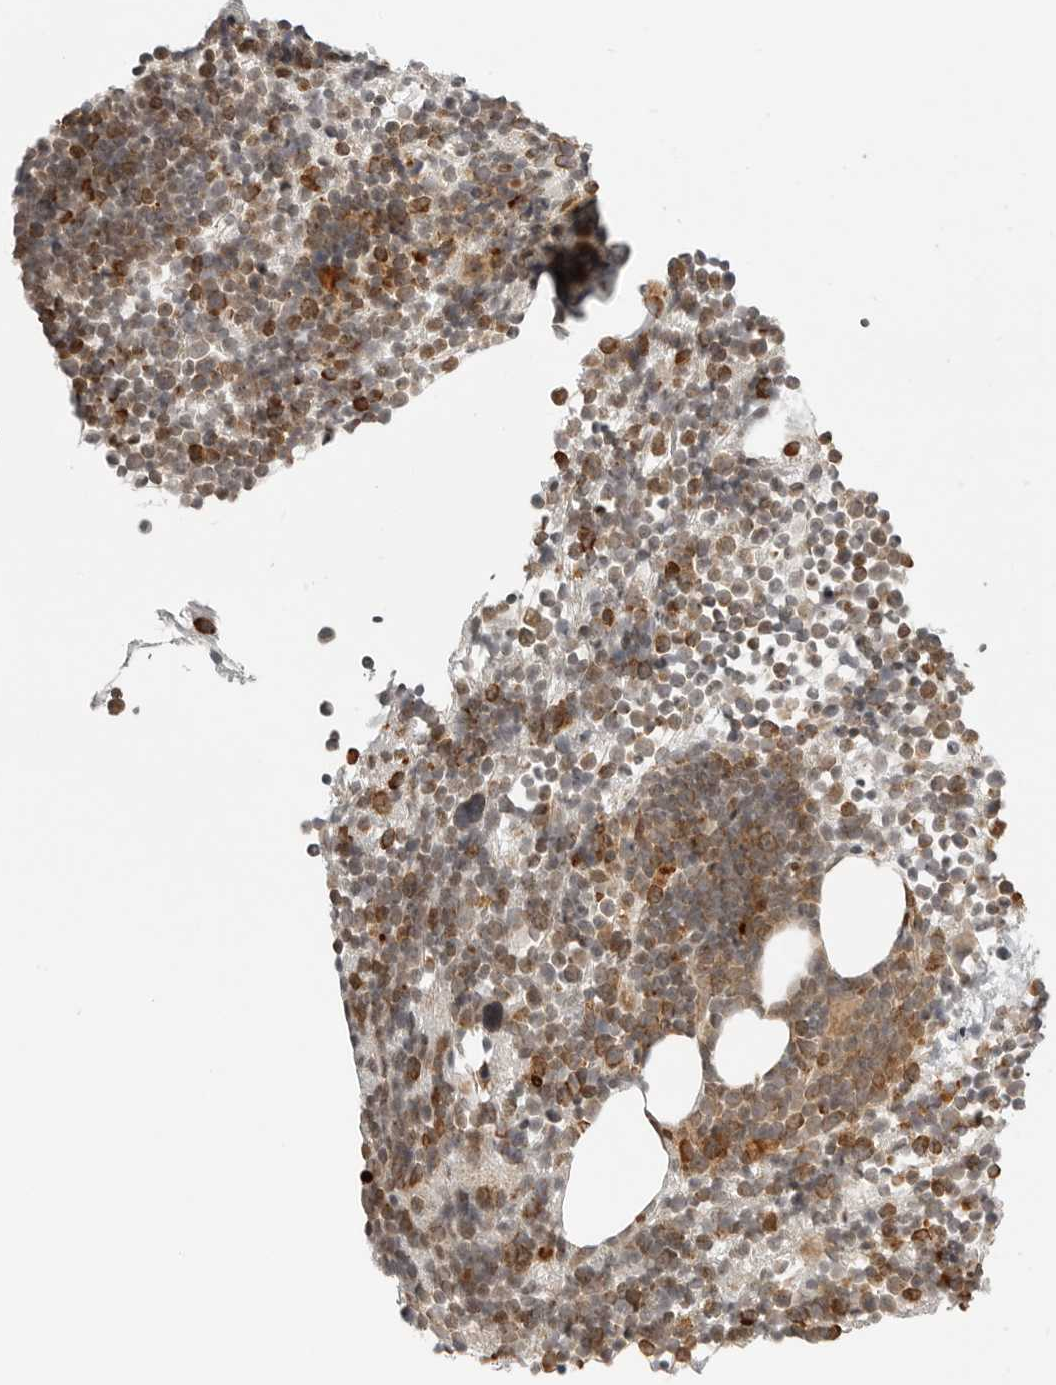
{"staining": {"intensity": "moderate", "quantity": ">75%", "location": "cytoplasmic/membranous"}, "tissue": "bone marrow", "cell_type": "Hematopoietic cells", "image_type": "normal", "snomed": [{"axis": "morphology", "description": "Normal tissue, NOS"}, {"axis": "morphology", "description": "Inflammation, NOS"}, {"axis": "topography", "description": "Bone marrow"}], "caption": "Protein positivity by immunohistochemistry (IHC) shows moderate cytoplasmic/membranous staining in about >75% of hematopoietic cells in unremarkable bone marrow. The protein of interest is stained brown, and the nuclei are stained in blue (DAB IHC with brightfield microscopy, high magnification).", "gene": "IDUA", "patient": {"sex": "male", "age": 1}}